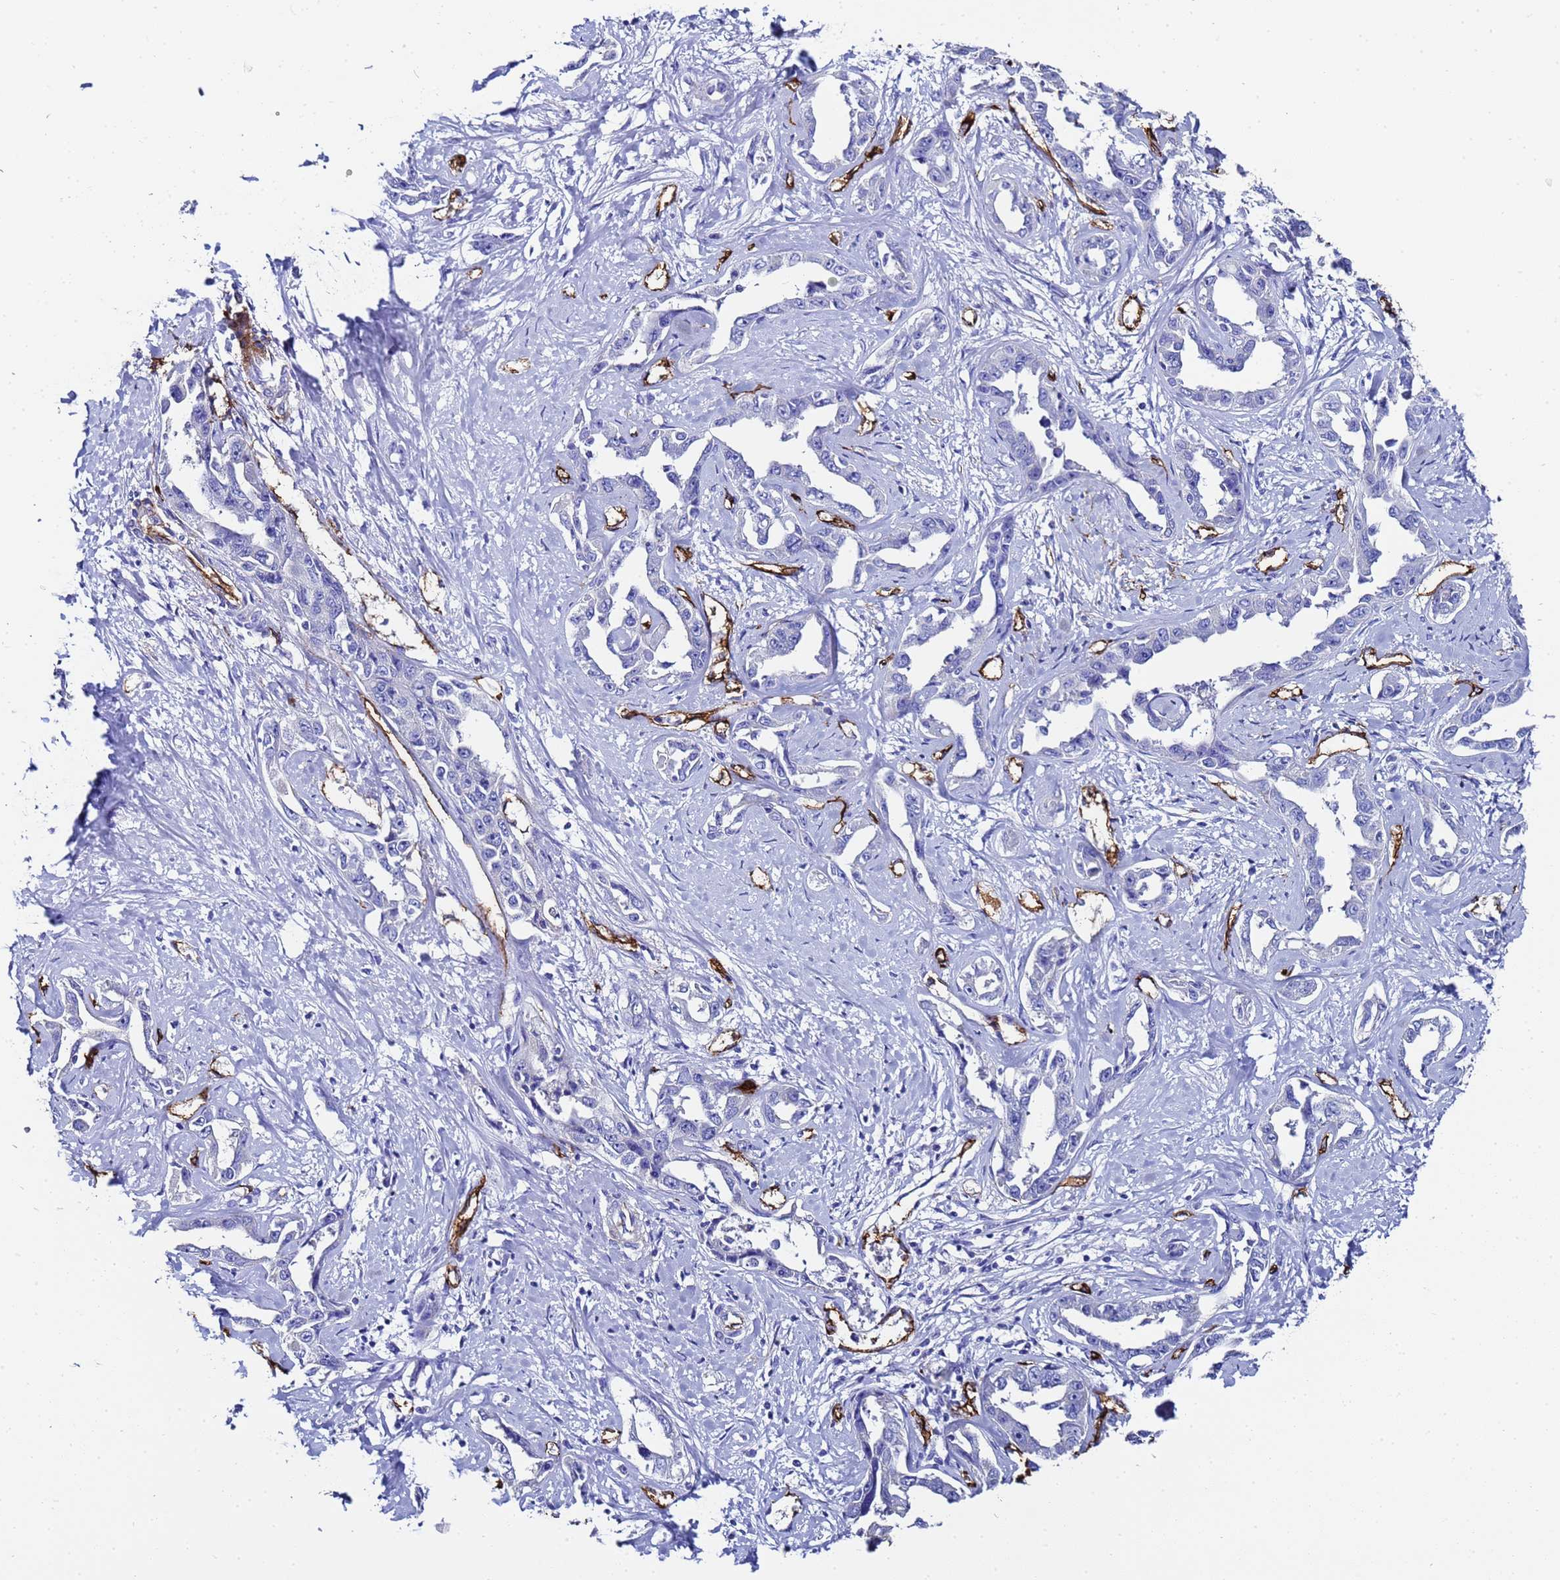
{"staining": {"intensity": "negative", "quantity": "none", "location": "none"}, "tissue": "liver cancer", "cell_type": "Tumor cells", "image_type": "cancer", "snomed": [{"axis": "morphology", "description": "Cholangiocarcinoma"}, {"axis": "topography", "description": "Liver"}], "caption": "Tumor cells show no significant expression in liver cancer (cholangiocarcinoma).", "gene": "ADIPOQ", "patient": {"sex": "male", "age": 59}}